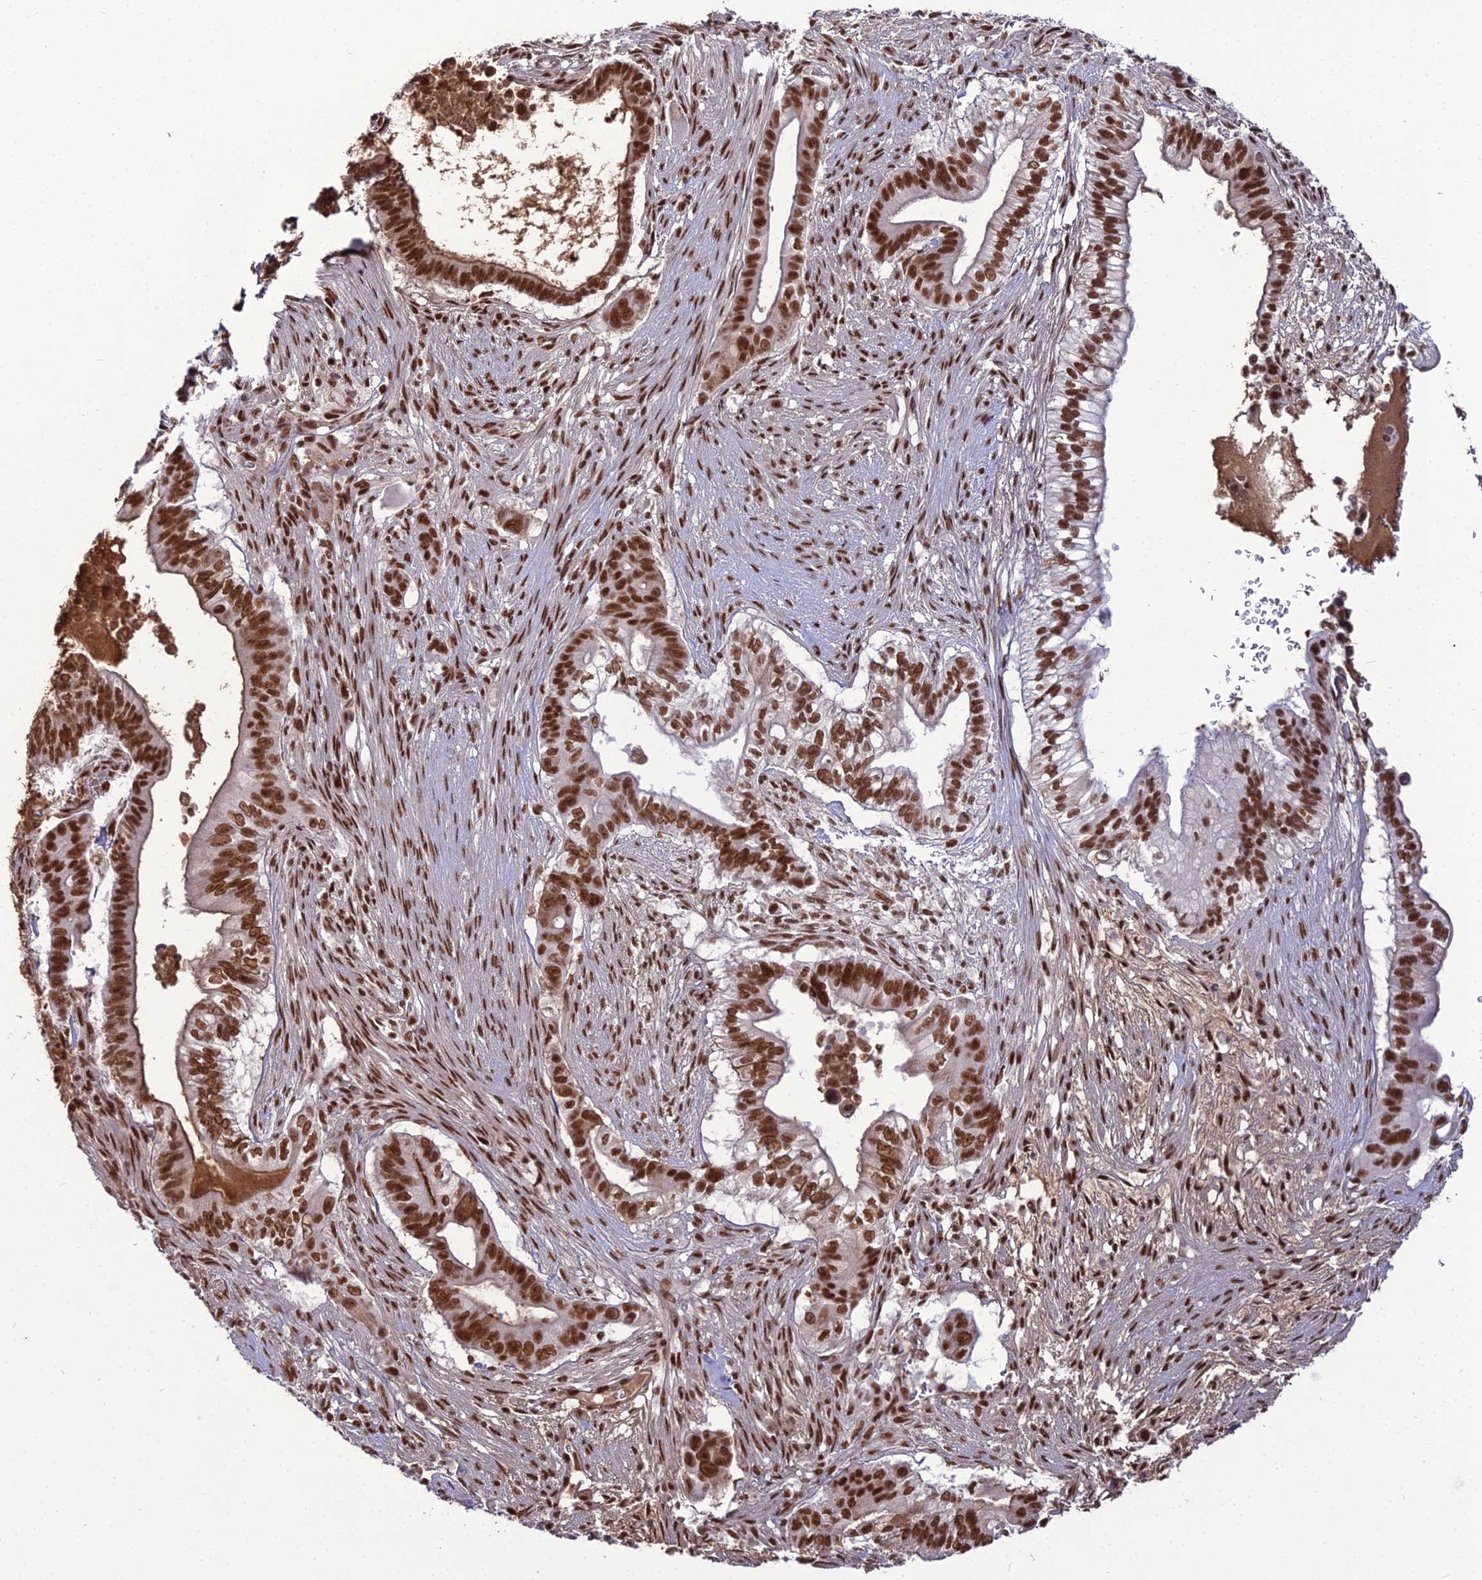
{"staining": {"intensity": "strong", "quantity": ">75%", "location": "nuclear"}, "tissue": "pancreatic cancer", "cell_type": "Tumor cells", "image_type": "cancer", "snomed": [{"axis": "morphology", "description": "Adenocarcinoma, NOS"}, {"axis": "topography", "description": "Pancreas"}], "caption": "Human adenocarcinoma (pancreatic) stained for a protein (brown) displays strong nuclear positive expression in approximately >75% of tumor cells.", "gene": "RBM12", "patient": {"sex": "male", "age": 68}}